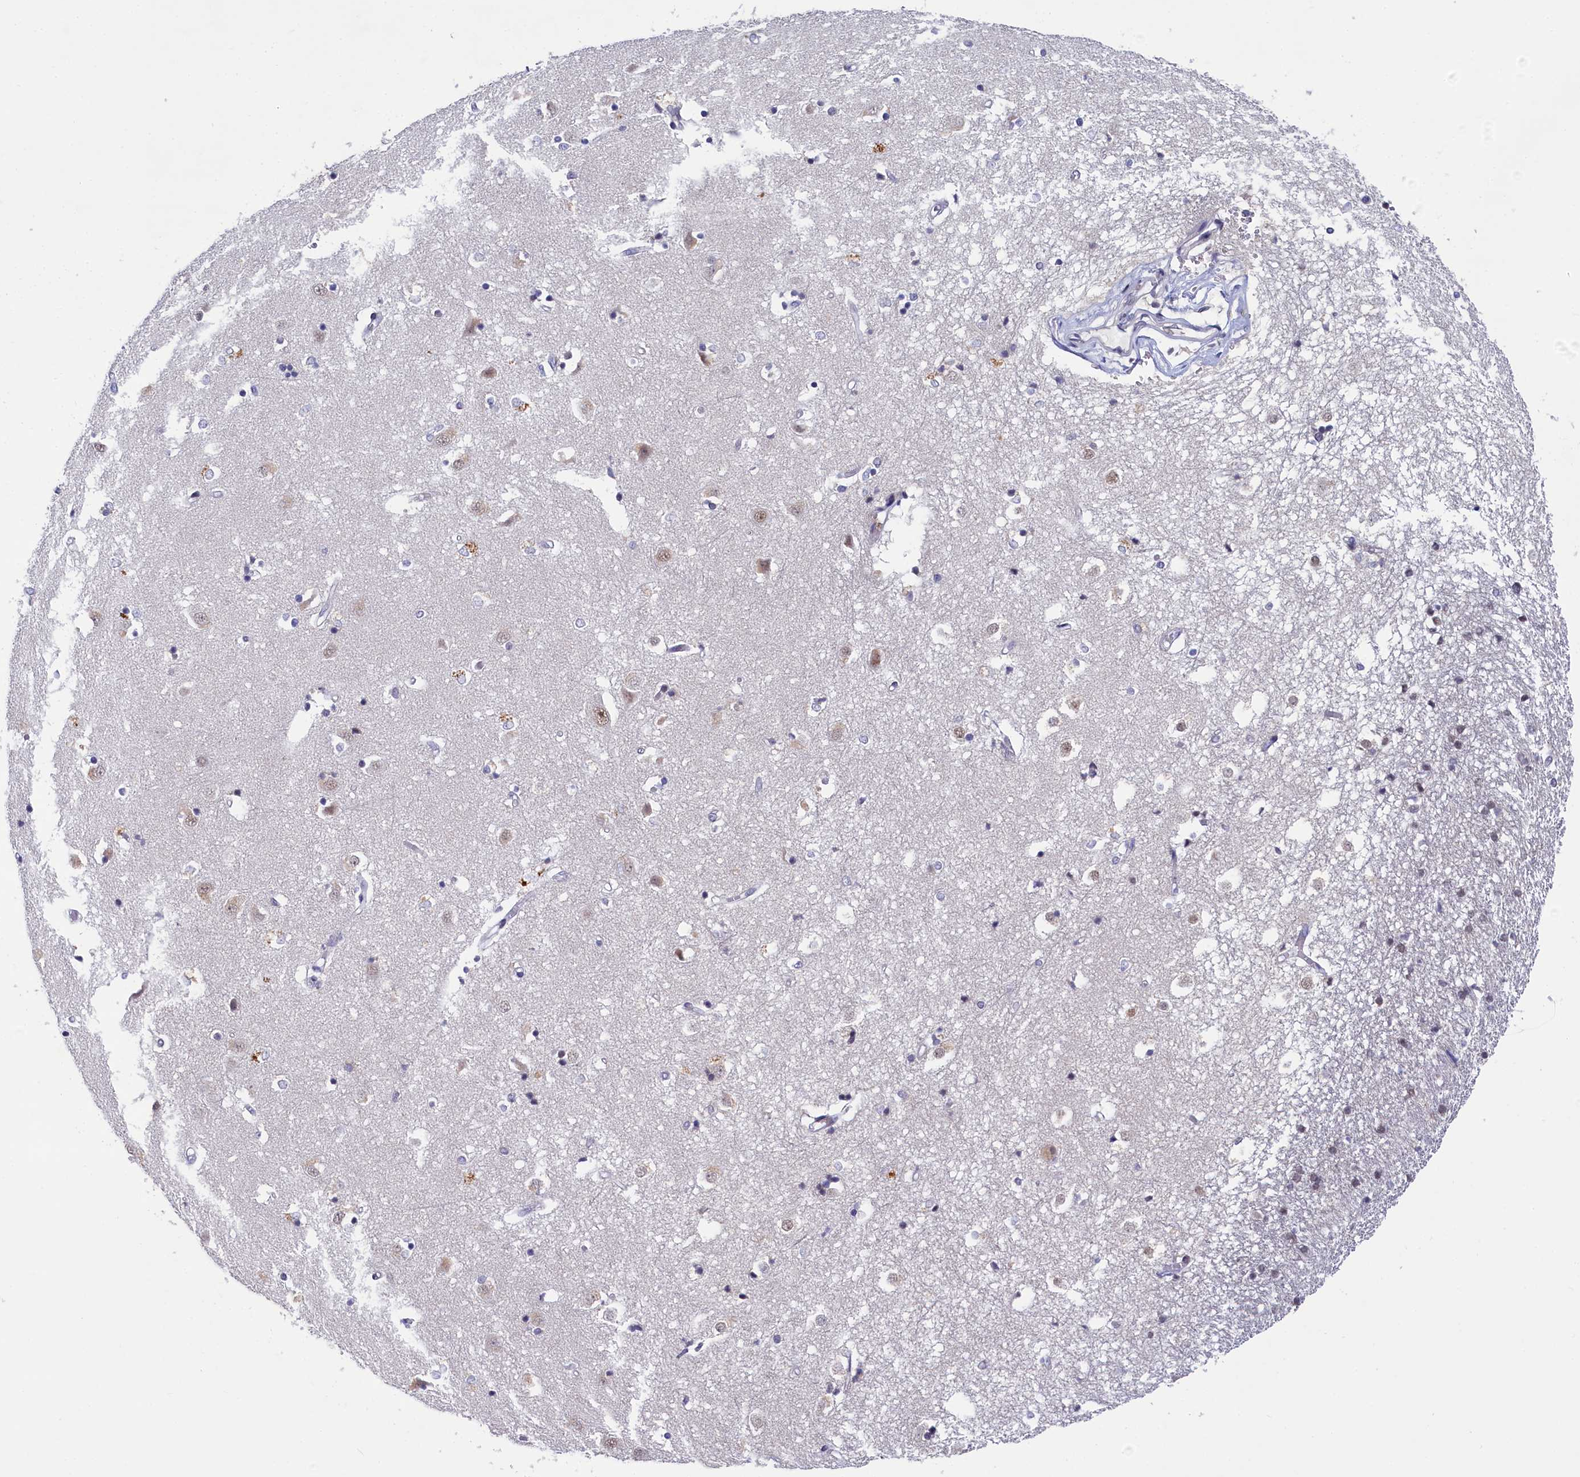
{"staining": {"intensity": "negative", "quantity": "none", "location": "none"}, "tissue": "caudate", "cell_type": "Glial cells", "image_type": "normal", "snomed": [{"axis": "morphology", "description": "Normal tissue, NOS"}, {"axis": "topography", "description": "Lateral ventricle wall"}], "caption": "This is a photomicrograph of immunohistochemistry (IHC) staining of normal caudate, which shows no expression in glial cells.", "gene": "PPHLN1", "patient": {"sex": "male", "age": 45}}